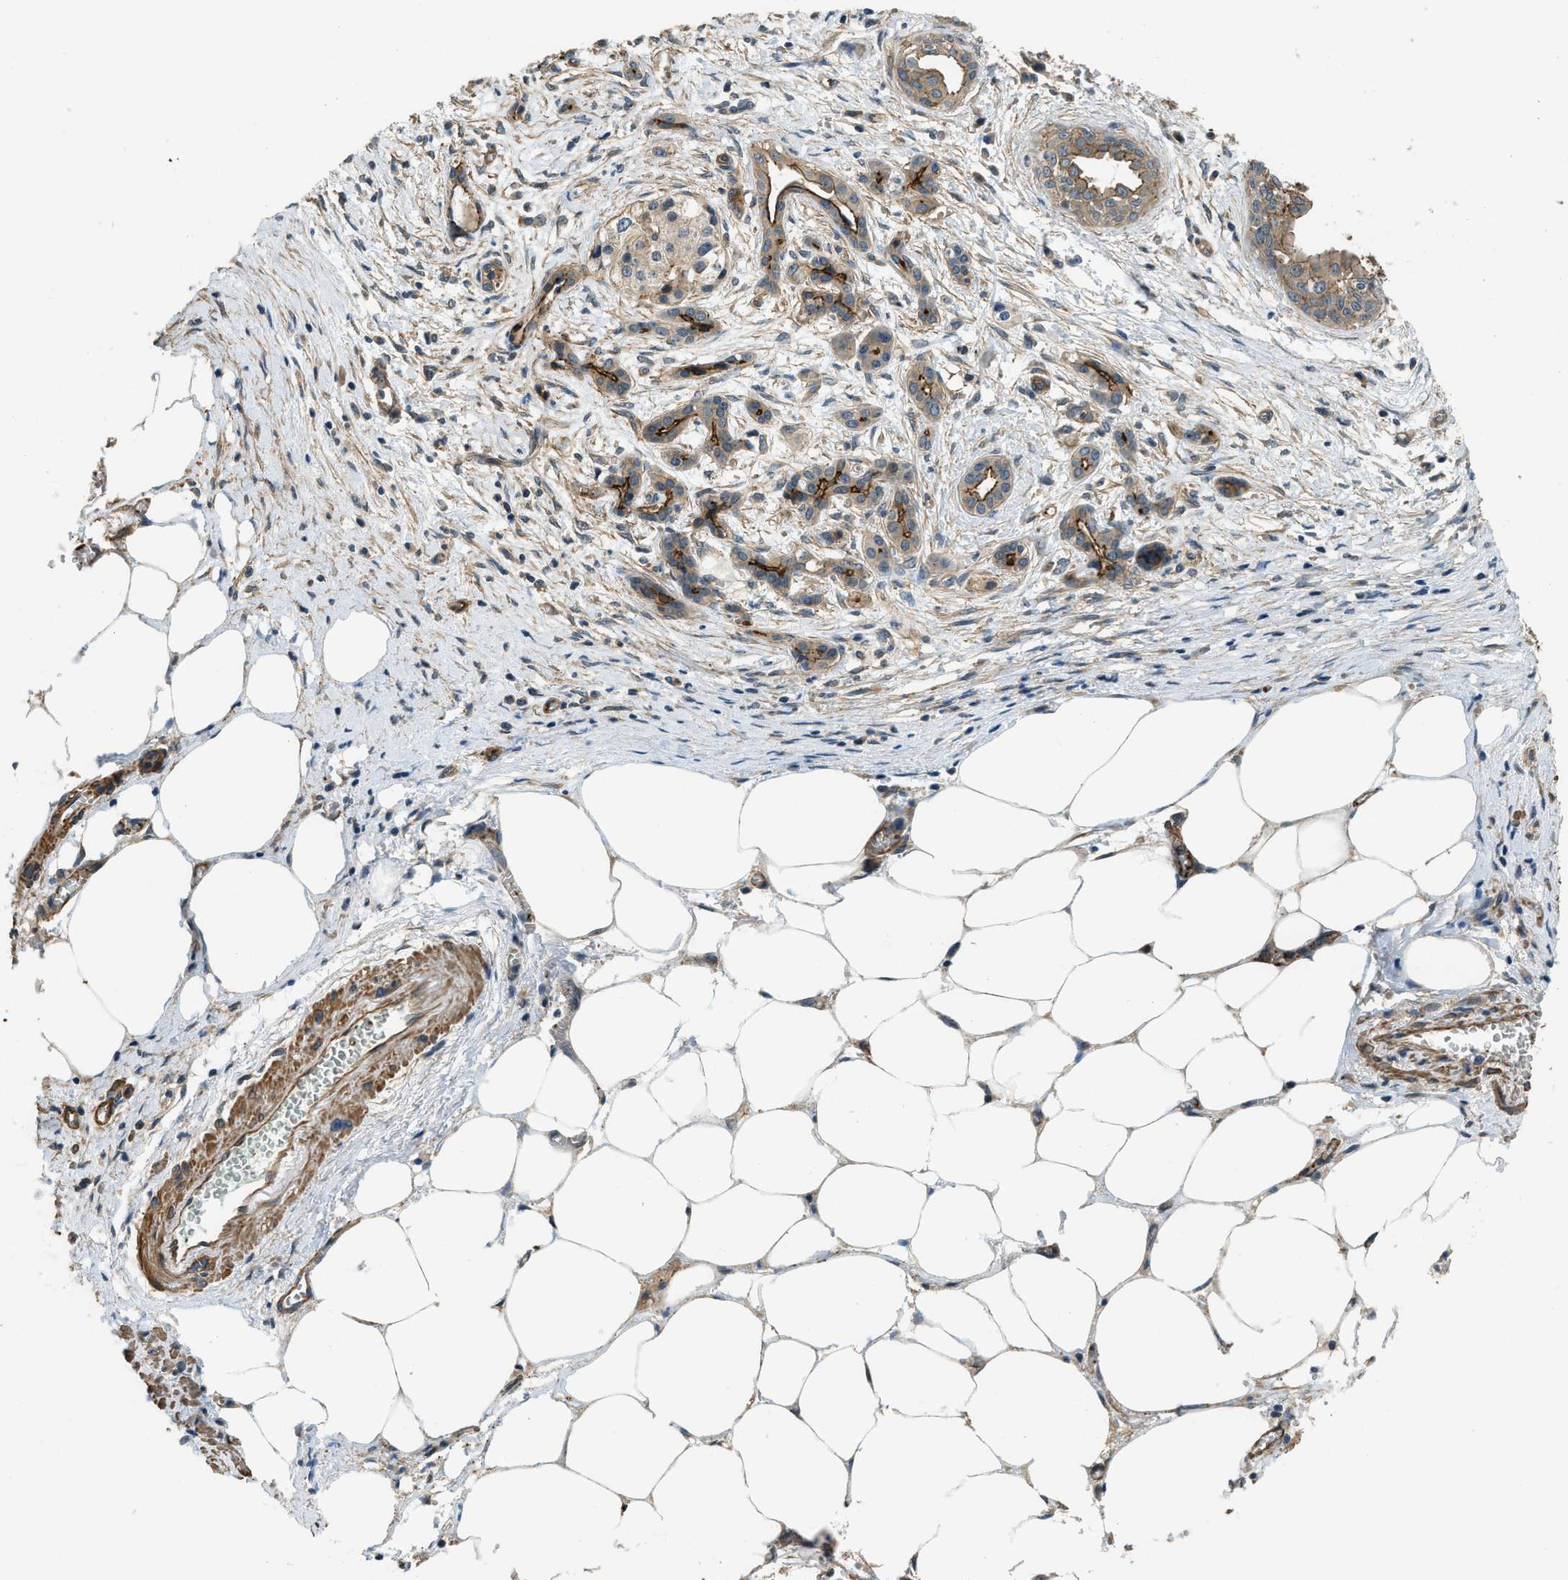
{"staining": {"intensity": "weak", "quantity": ">75%", "location": "cytoplasmic/membranous"}, "tissue": "pancreatic cancer", "cell_type": "Tumor cells", "image_type": "cancer", "snomed": [{"axis": "morphology", "description": "Adenocarcinoma, NOS"}, {"axis": "topography", "description": "Pancreas"}], "caption": "Immunohistochemical staining of human pancreatic adenocarcinoma displays weak cytoplasmic/membranous protein staining in about >75% of tumor cells.", "gene": "CGN", "patient": {"sex": "female", "age": 70}}